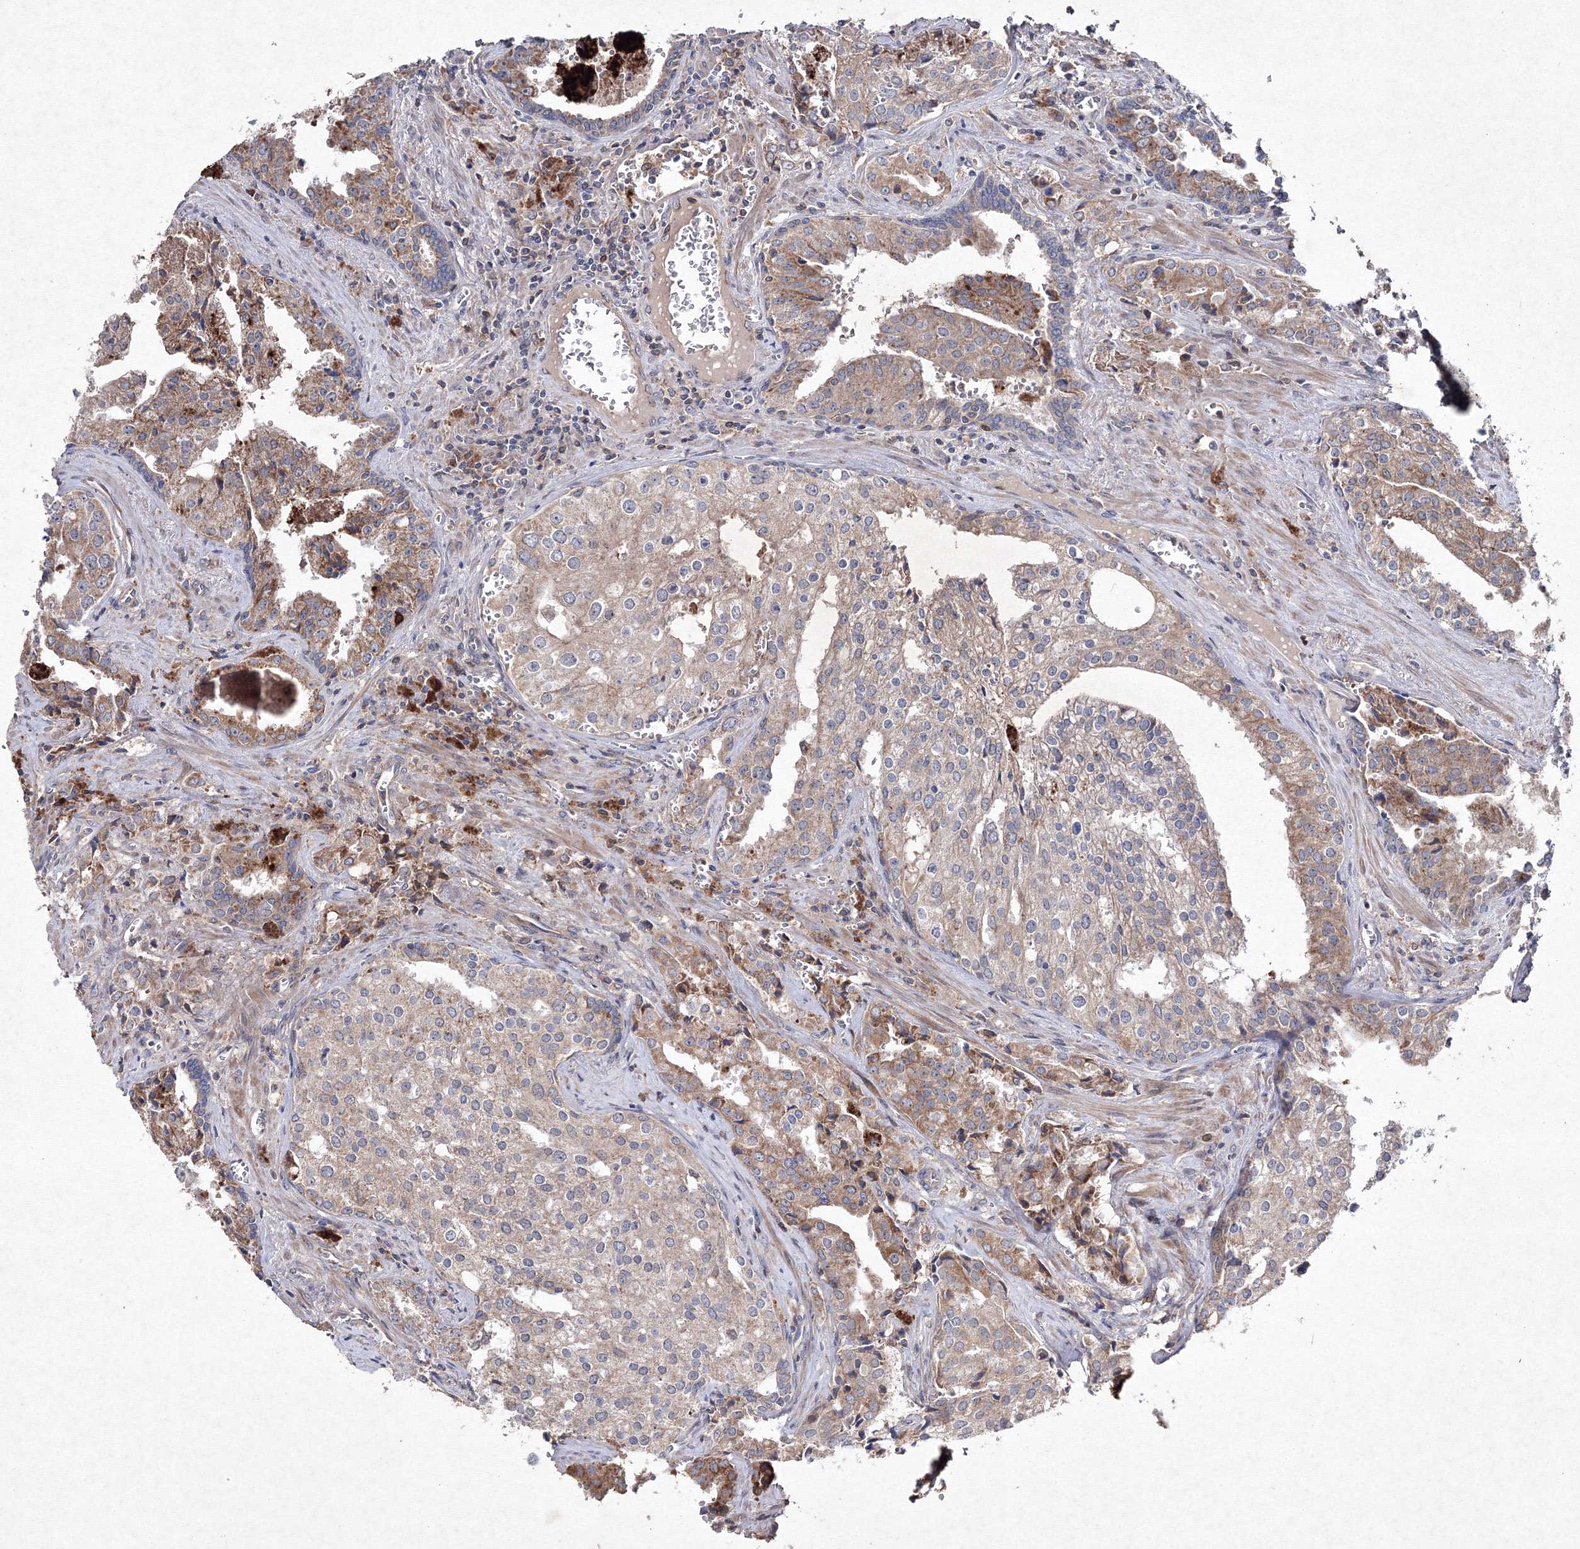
{"staining": {"intensity": "moderate", "quantity": "<25%", "location": "cytoplasmic/membranous"}, "tissue": "prostate cancer", "cell_type": "Tumor cells", "image_type": "cancer", "snomed": [{"axis": "morphology", "description": "Adenocarcinoma, High grade"}, {"axis": "topography", "description": "Prostate"}], "caption": "The immunohistochemical stain labels moderate cytoplasmic/membranous positivity in tumor cells of prostate cancer tissue. The protein is stained brown, and the nuclei are stained in blue (DAB IHC with brightfield microscopy, high magnification).", "gene": "GFM1", "patient": {"sex": "male", "age": 68}}